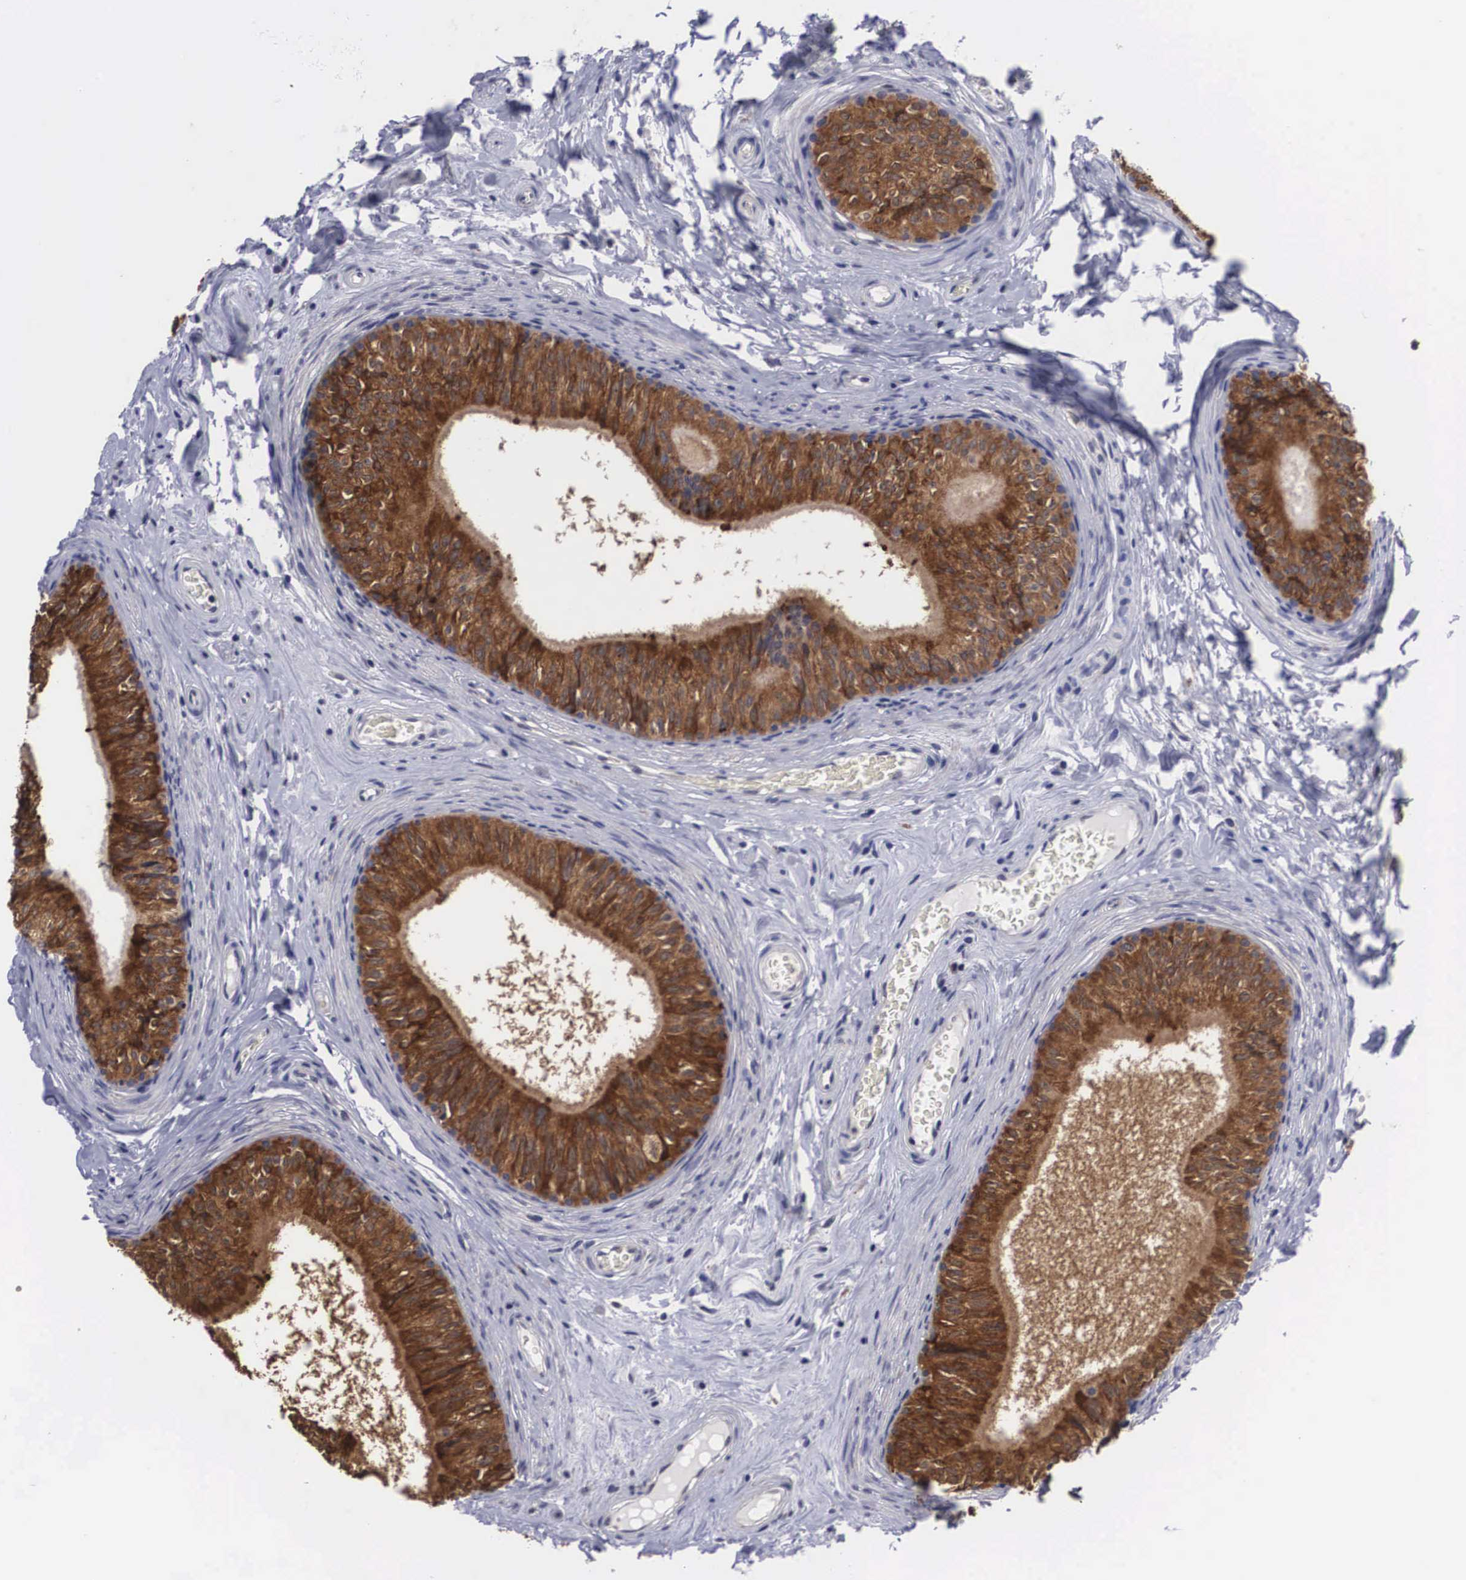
{"staining": {"intensity": "strong", "quantity": ">75%", "location": "cytoplasmic/membranous"}, "tissue": "epididymis", "cell_type": "Glandular cells", "image_type": "normal", "snomed": [{"axis": "morphology", "description": "Normal tissue, NOS"}, {"axis": "topography", "description": "Epididymis"}], "caption": "The histopathology image reveals a brown stain indicating the presence of a protein in the cytoplasmic/membranous of glandular cells in epididymis. (IHC, brightfield microscopy, high magnification).", "gene": "CRELD2", "patient": {"sex": "male", "age": 23}}